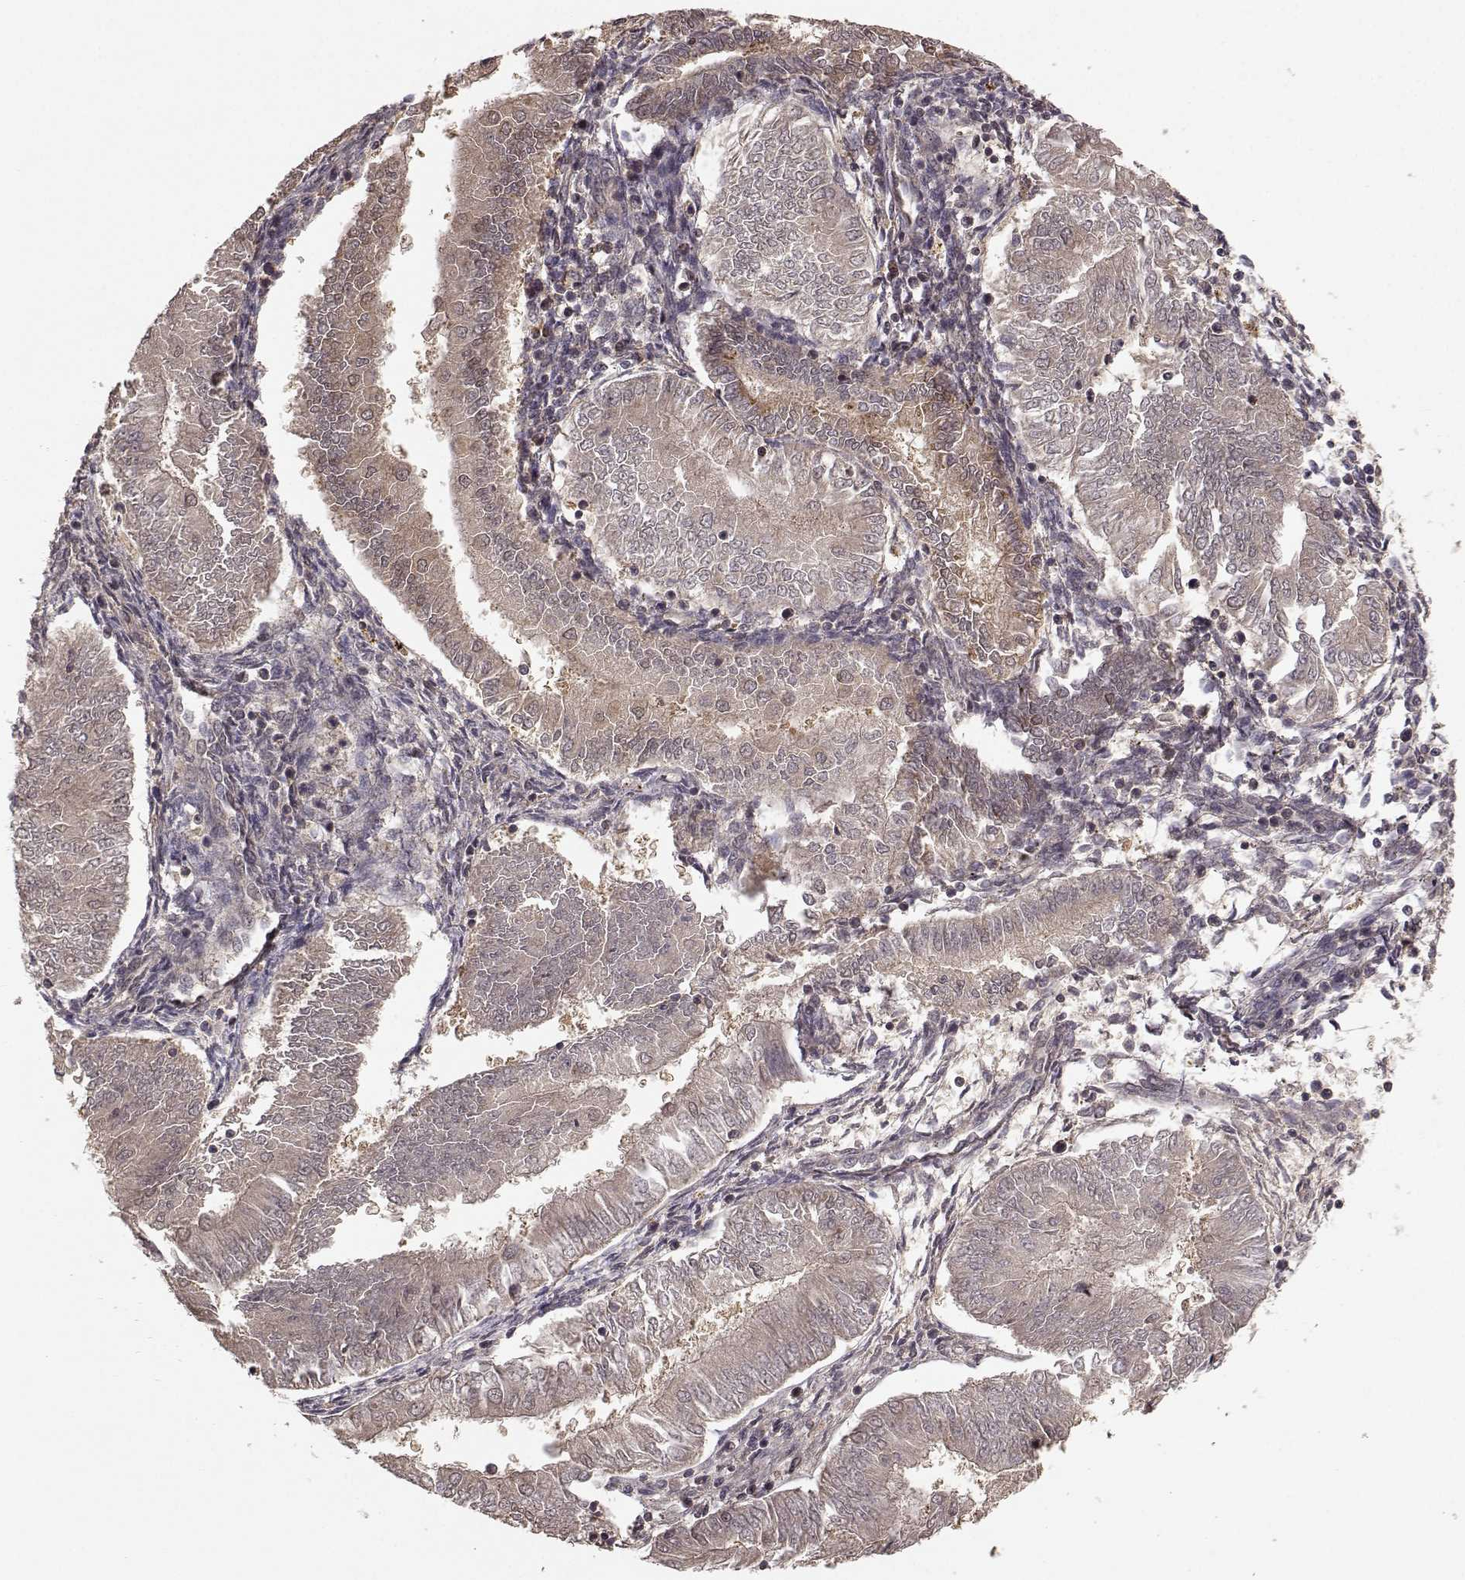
{"staining": {"intensity": "weak", "quantity": "25%-75%", "location": "cytoplasmic/membranous"}, "tissue": "endometrial cancer", "cell_type": "Tumor cells", "image_type": "cancer", "snomed": [{"axis": "morphology", "description": "Adenocarcinoma, NOS"}, {"axis": "topography", "description": "Endometrium"}], "caption": "DAB (3,3'-diaminobenzidine) immunohistochemical staining of adenocarcinoma (endometrial) demonstrates weak cytoplasmic/membranous protein positivity in approximately 25%-75% of tumor cells. The staining is performed using DAB brown chromogen to label protein expression. The nuclei are counter-stained blue using hematoxylin.", "gene": "PLEKHG3", "patient": {"sex": "female", "age": 53}}